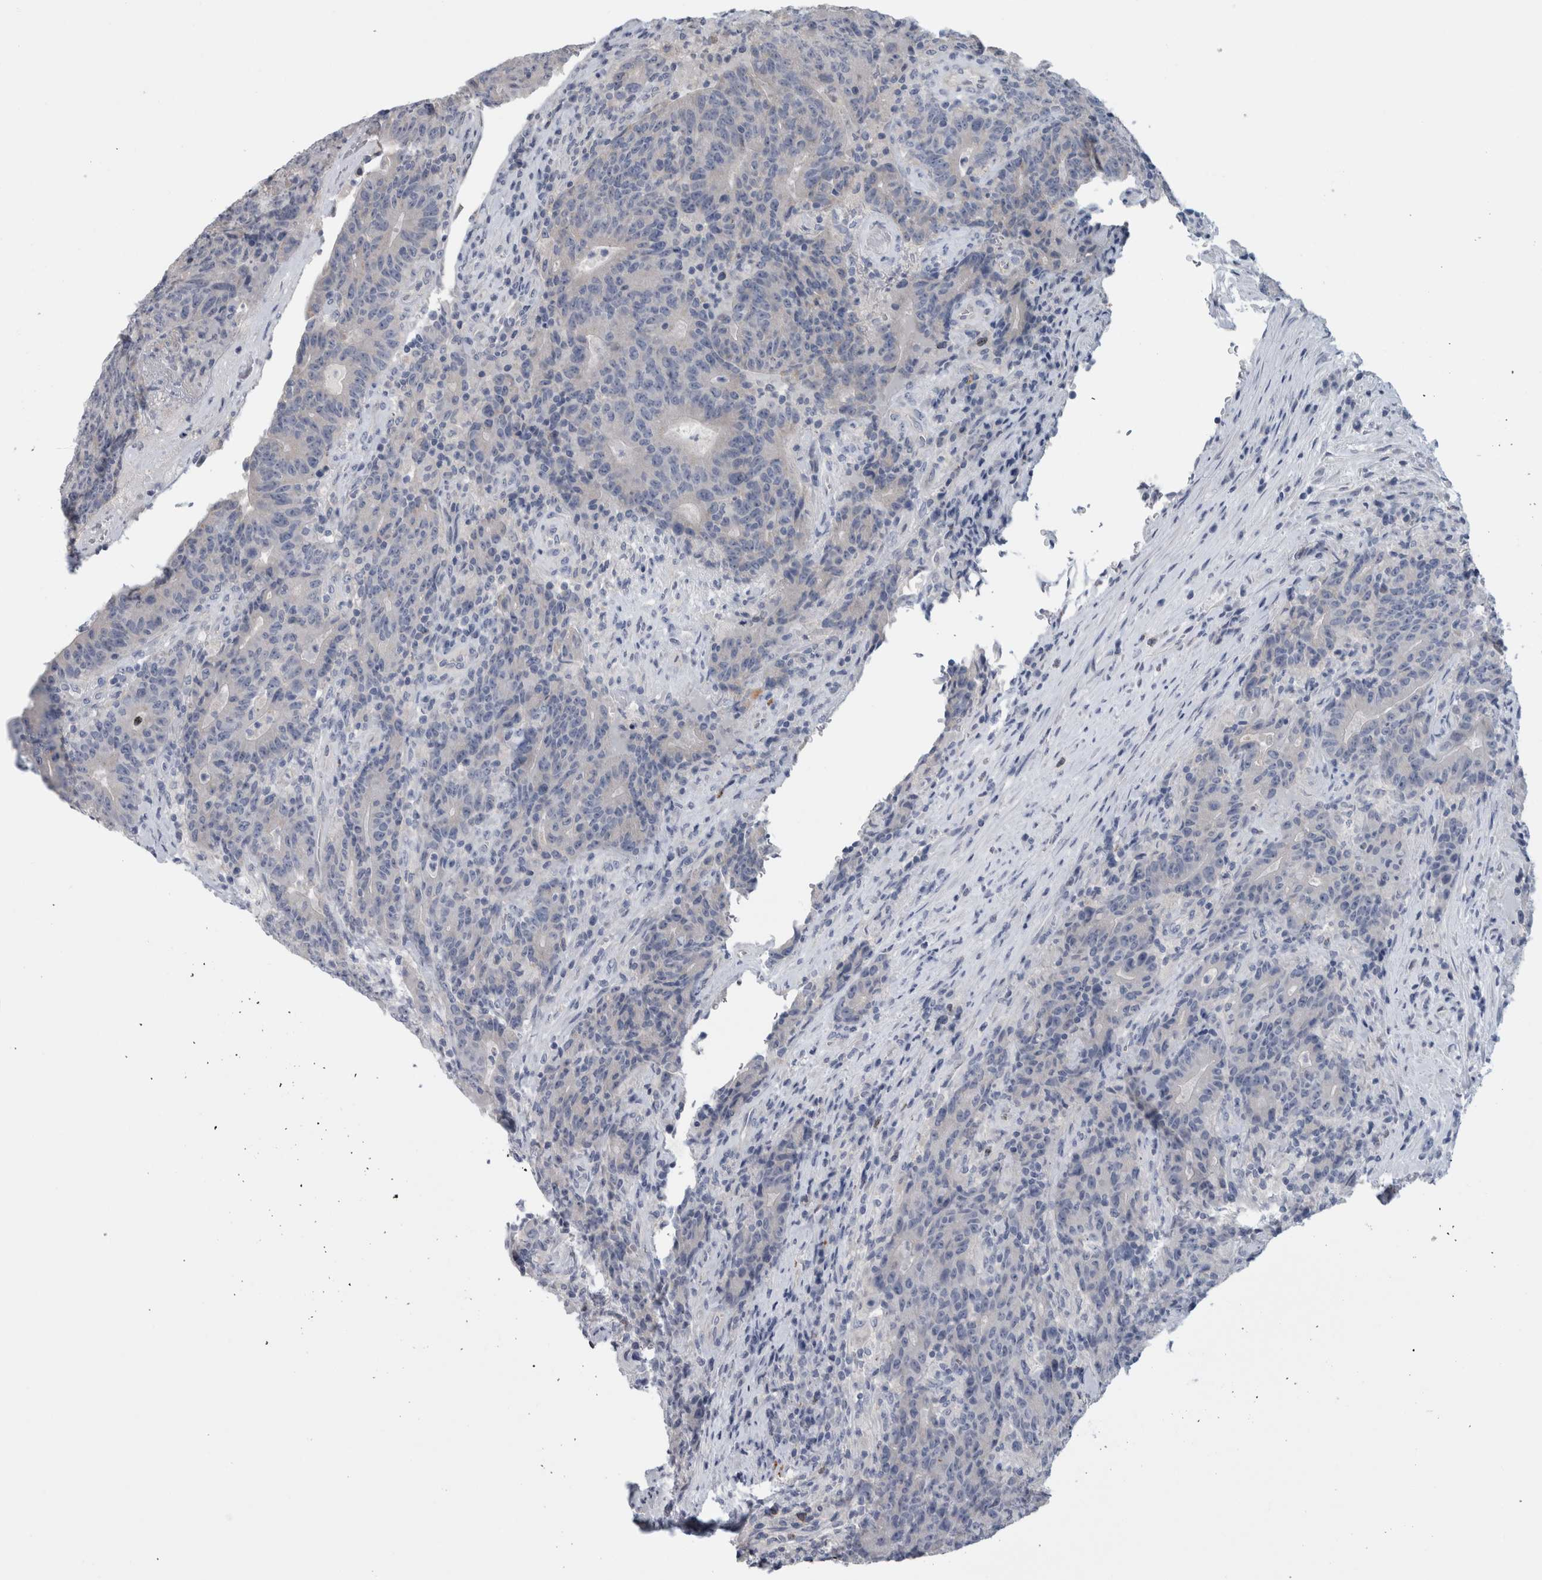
{"staining": {"intensity": "negative", "quantity": "none", "location": "none"}, "tissue": "colorectal cancer", "cell_type": "Tumor cells", "image_type": "cancer", "snomed": [{"axis": "morphology", "description": "Normal tissue, NOS"}, {"axis": "morphology", "description": "Adenocarcinoma, NOS"}, {"axis": "topography", "description": "Colon"}], "caption": "High magnification brightfield microscopy of colorectal cancer stained with DAB (3,3'-diaminobenzidine) (brown) and counterstained with hematoxylin (blue): tumor cells show no significant expression.", "gene": "TARBP1", "patient": {"sex": "female", "age": 75}}